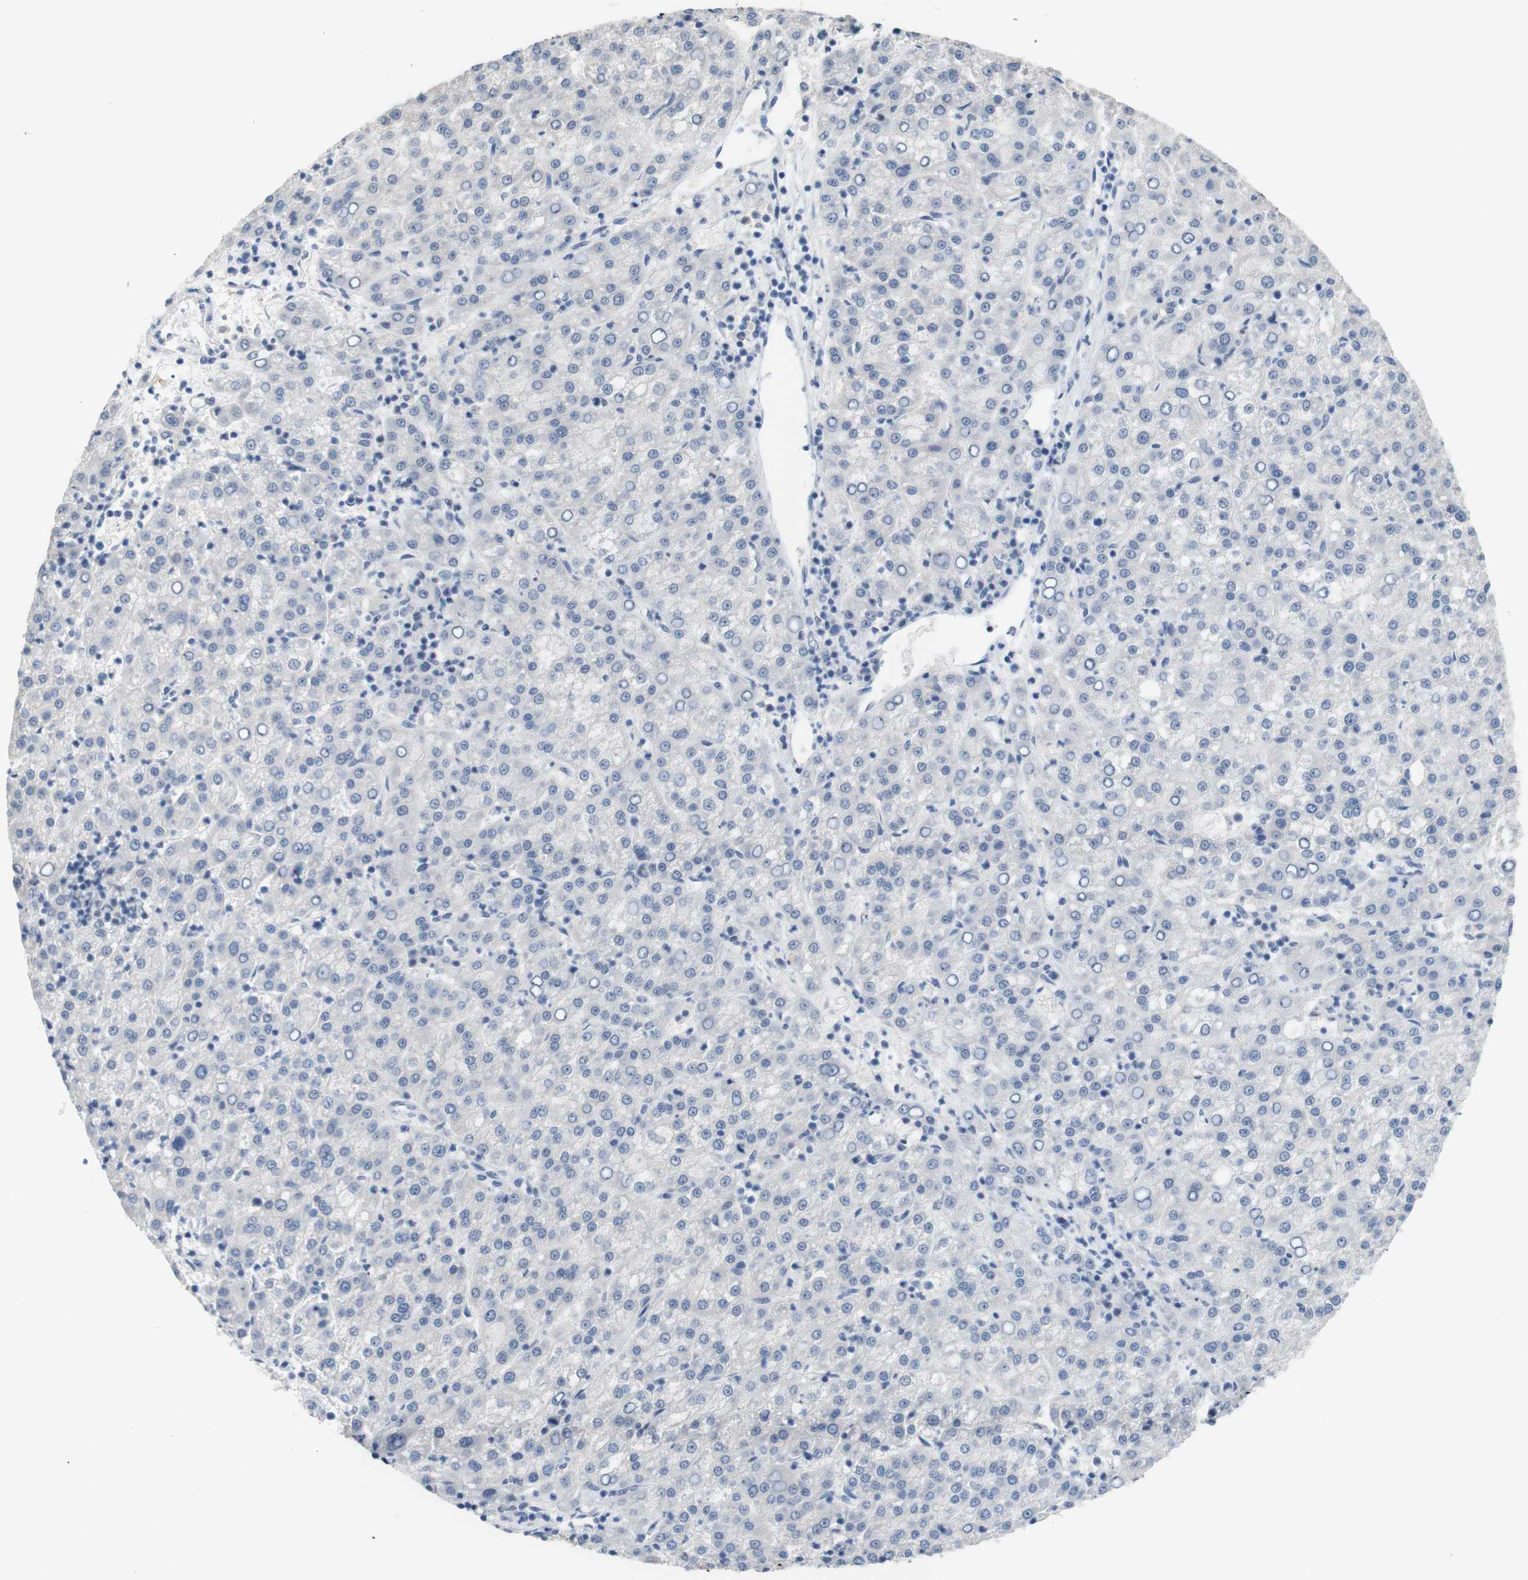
{"staining": {"intensity": "negative", "quantity": "none", "location": "none"}, "tissue": "liver cancer", "cell_type": "Tumor cells", "image_type": "cancer", "snomed": [{"axis": "morphology", "description": "Carcinoma, Hepatocellular, NOS"}, {"axis": "topography", "description": "Liver"}], "caption": "DAB (3,3'-diaminobenzidine) immunohistochemical staining of human liver hepatocellular carcinoma exhibits no significant positivity in tumor cells.", "gene": "CHRM5", "patient": {"sex": "female", "age": 58}}